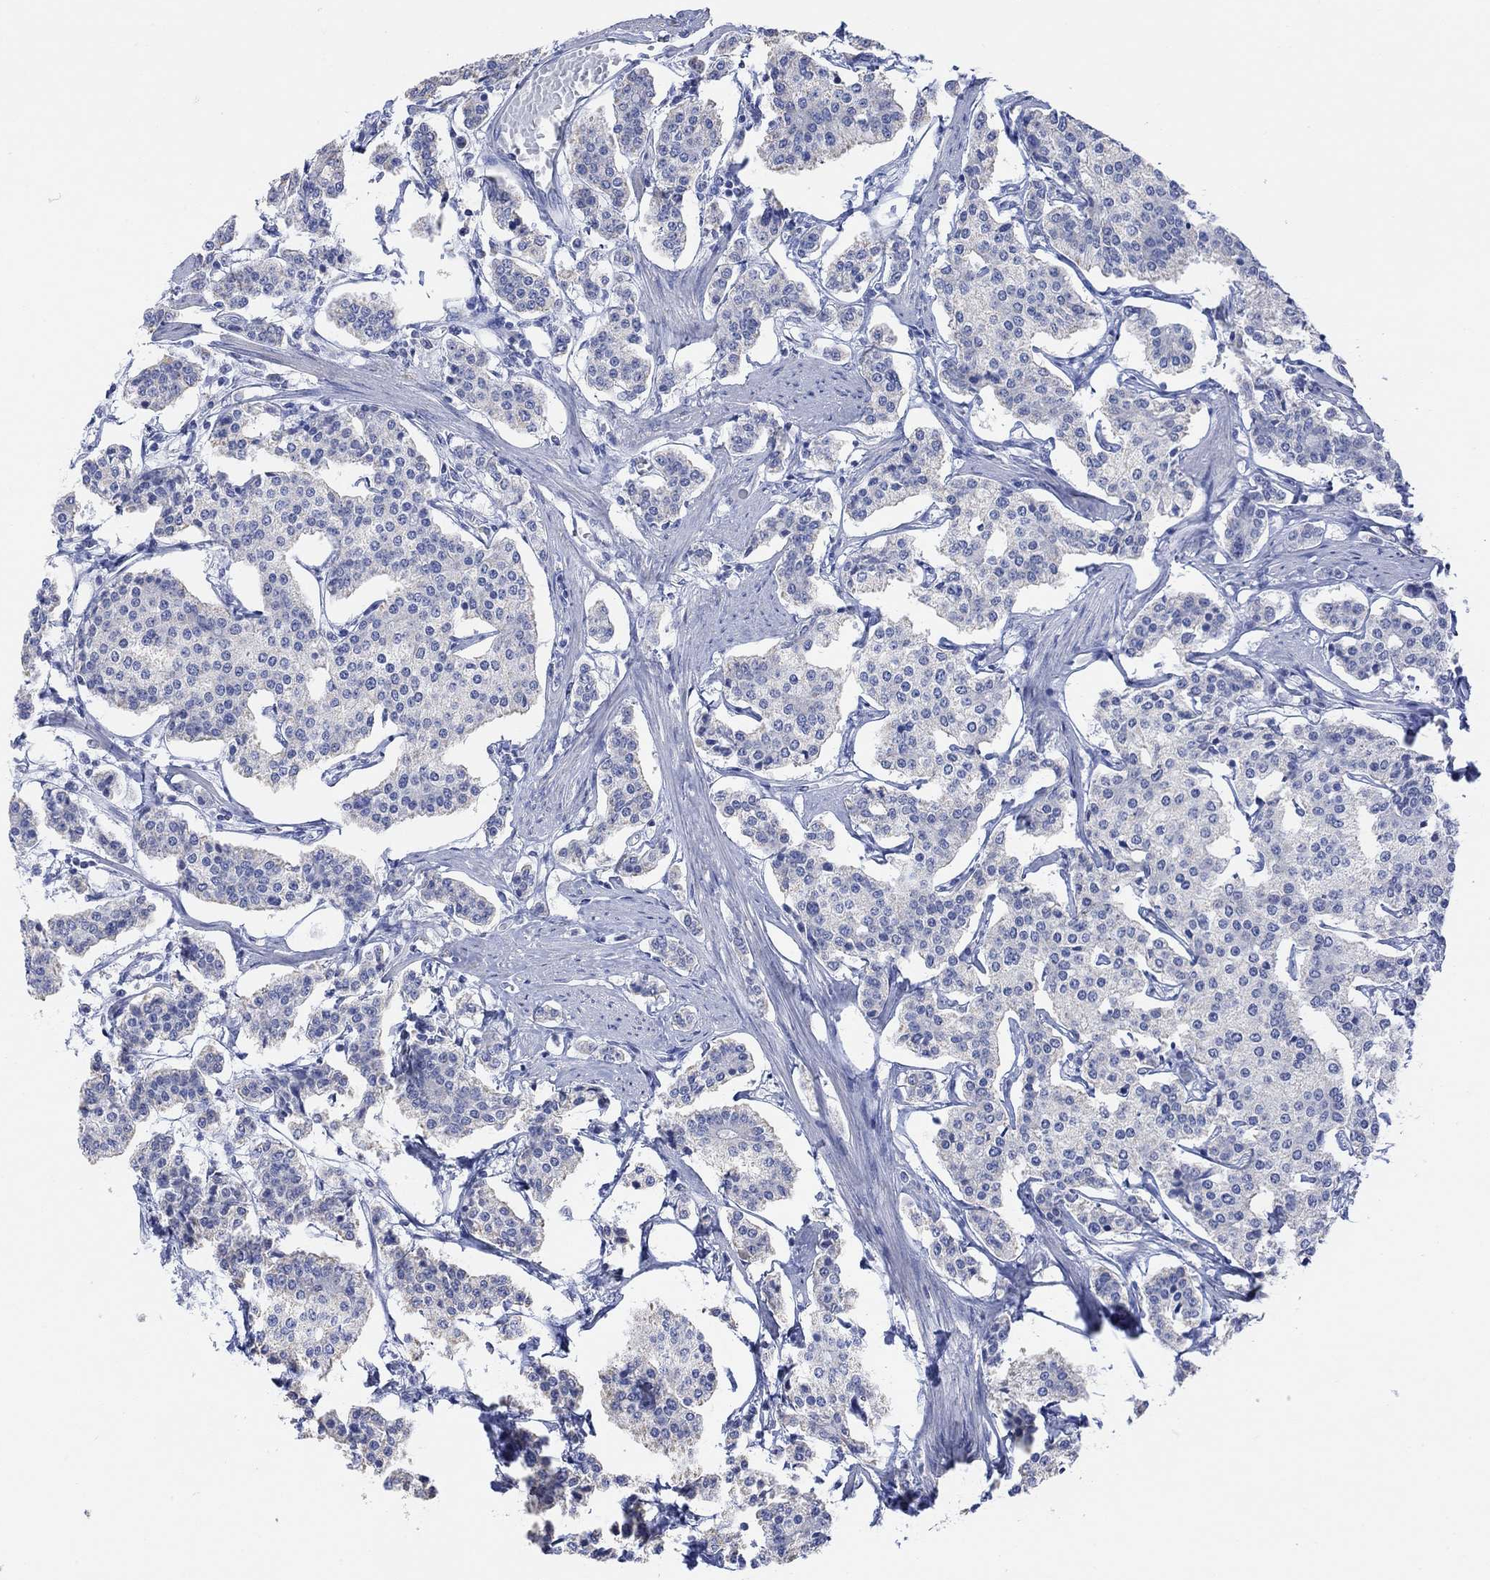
{"staining": {"intensity": "negative", "quantity": "none", "location": "none"}, "tissue": "carcinoid", "cell_type": "Tumor cells", "image_type": "cancer", "snomed": [{"axis": "morphology", "description": "Carcinoid, malignant, NOS"}, {"axis": "topography", "description": "Small intestine"}], "caption": "High magnification brightfield microscopy of carcinoid (malignant) stained with DAB (3,3'-diaminobenzidine) (brown) and counterstained with hematoxylin (blue): tumor cells show no significant expression. Nuclei are stained in blue.", "gene": "SYT12", "patient": {"sex": "female", "age": 65}}